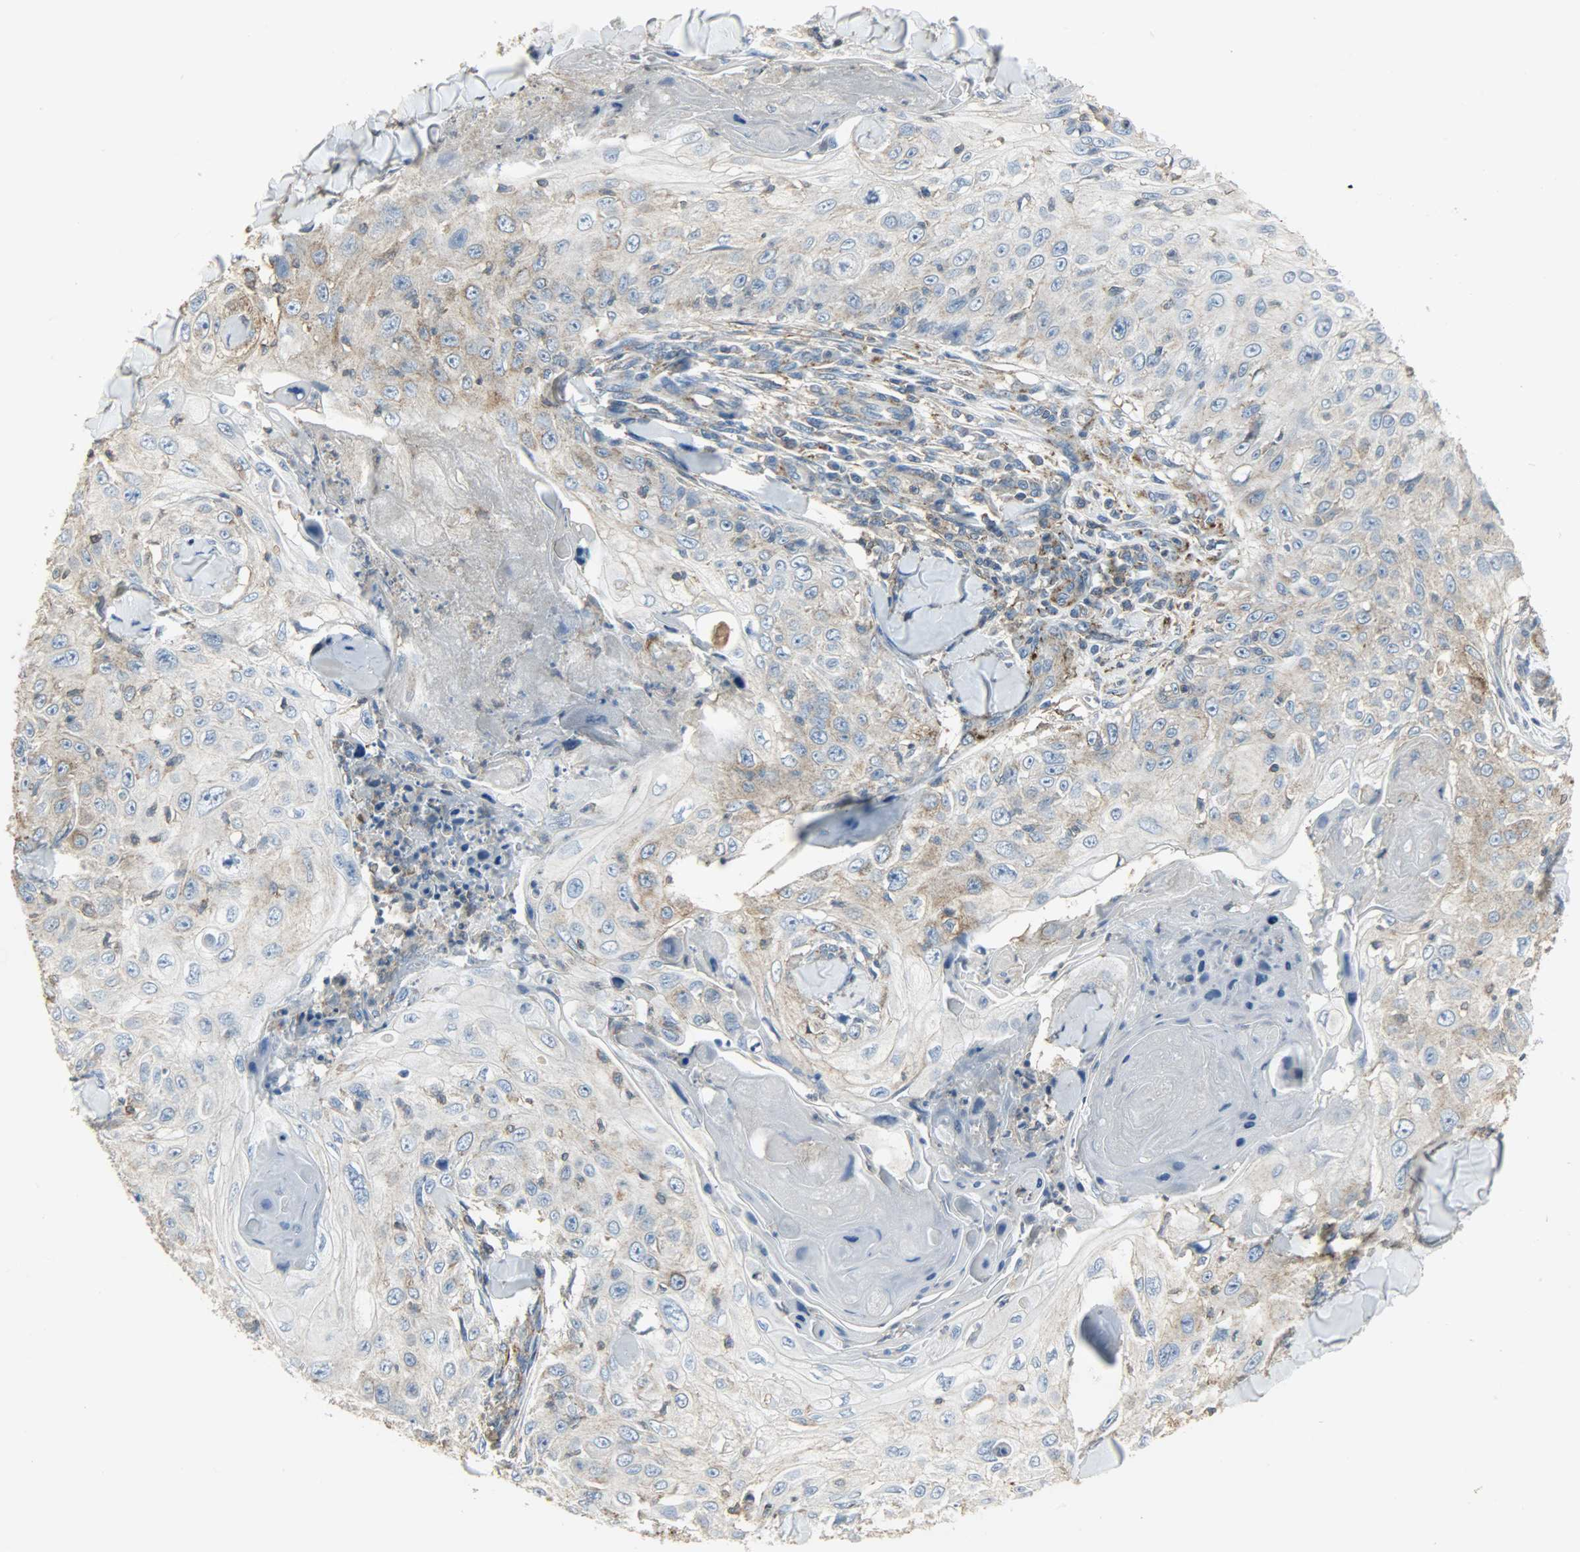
{"staining": {"intensity": "weak", "quantity": ">75%", "location": "cytoplasmic/membranous"}, "tissue": "skin cancer", "cell_type": "Tumor cells", "image_type": "cancer", "snomed": [{"axis": "morphology", "description": "Squamous cell carcinoma, NOS"}, {"axis": "topography", "description": "Skin"}], "caption": "The immunohistochemical stain shows weak cytoplasmic/membranous positivity in tumor cells of squamous cell carcinoma (skin) tissue.", "gene": "DNAJA4", "patient": {"sex": "male", "age": 86}}